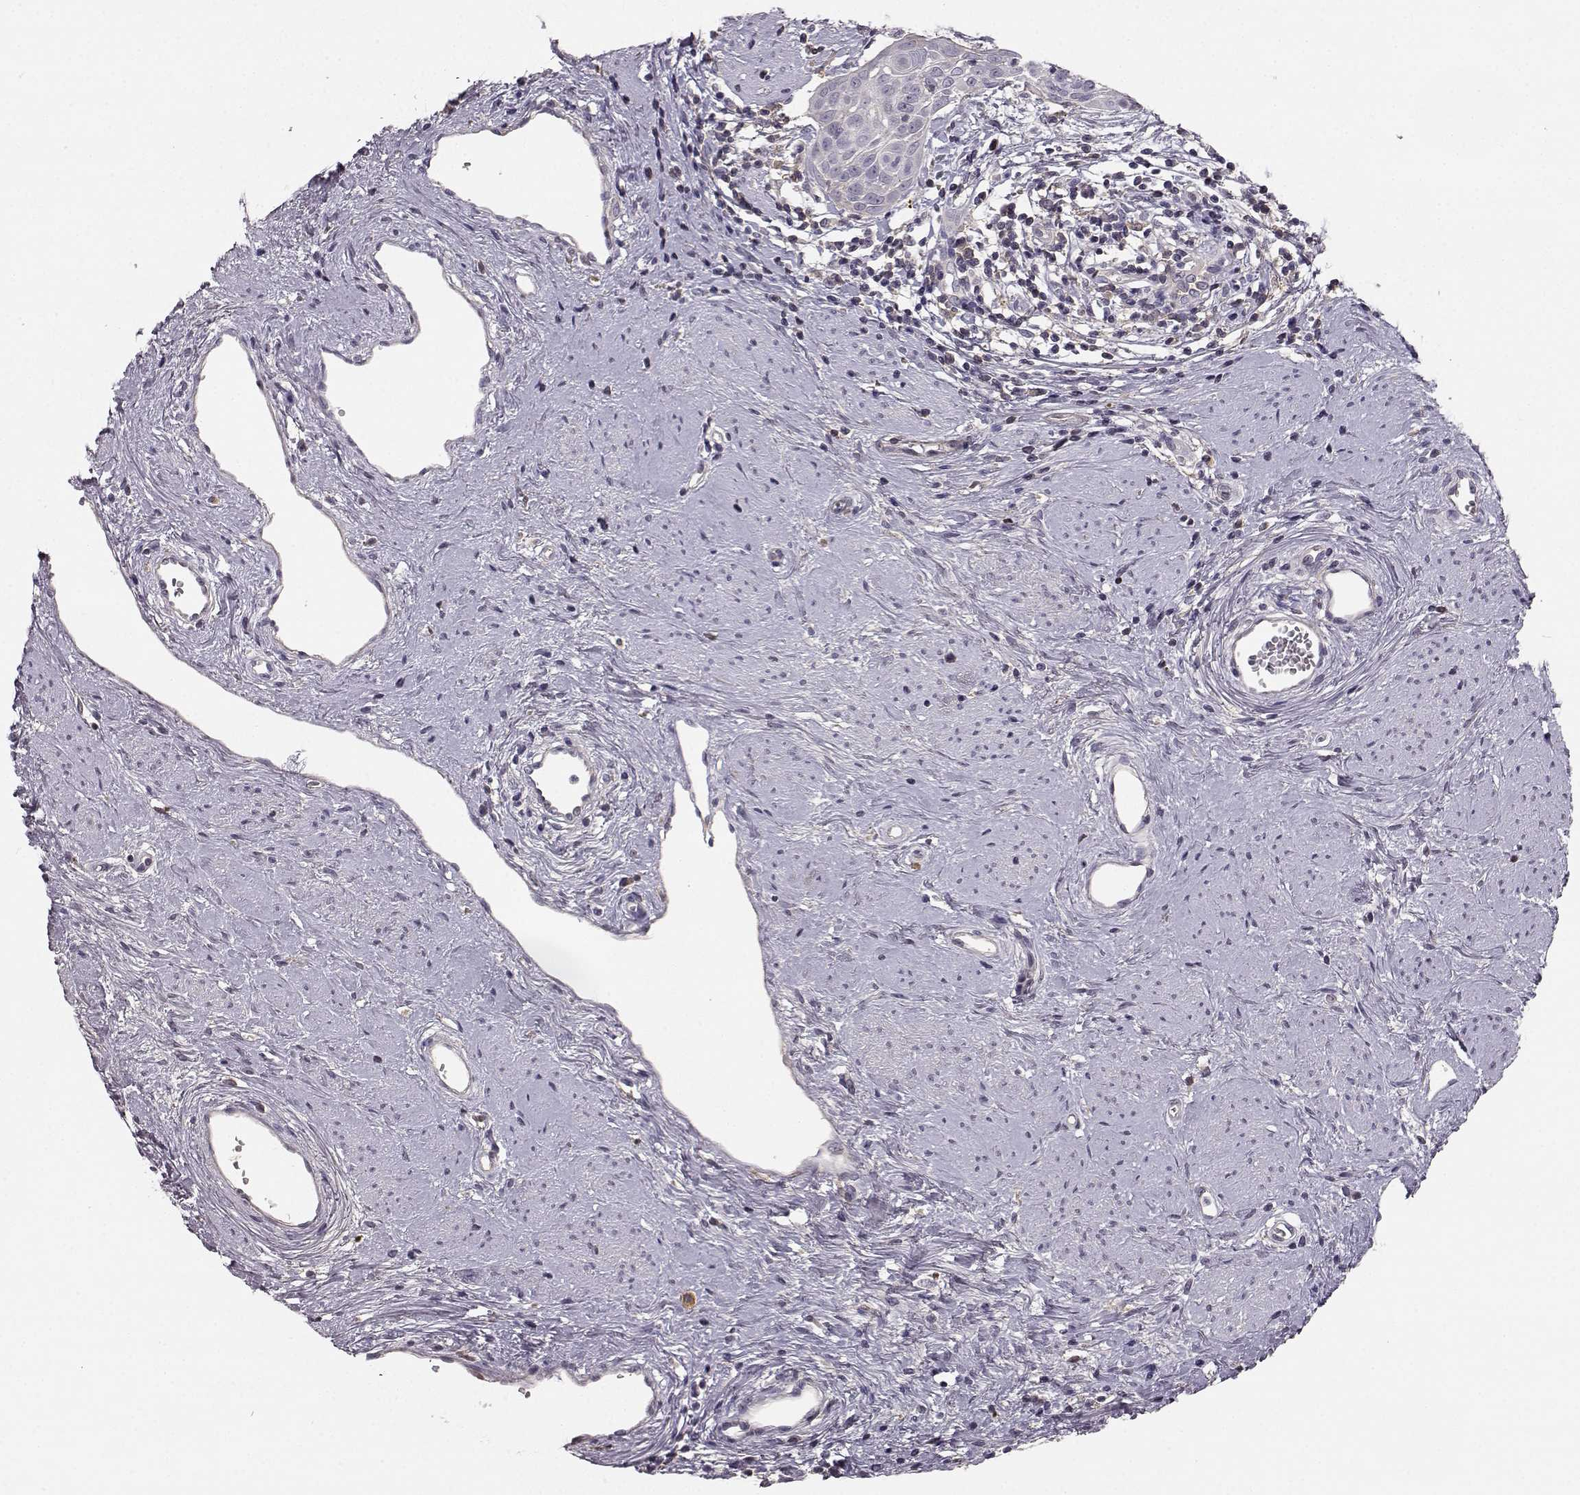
{"staining": {"intensity": "negative", "quantity": "none", "location": "none"}, "tissue": "cervical cancer", "cell_type": "Tumor cells", "image_type": "cancer", "snomed": [{"axis": "morphology", "description": "Squamous cell carcinoma, NOS"}, {"axis": "topography", "description": "Cervix"}], "caption": "There is no significant staining in tumor cells of squamous cell carcinoma (cervical).", "gene": "YJEFN3", "patient": {"sex": "female", "age": 39}}